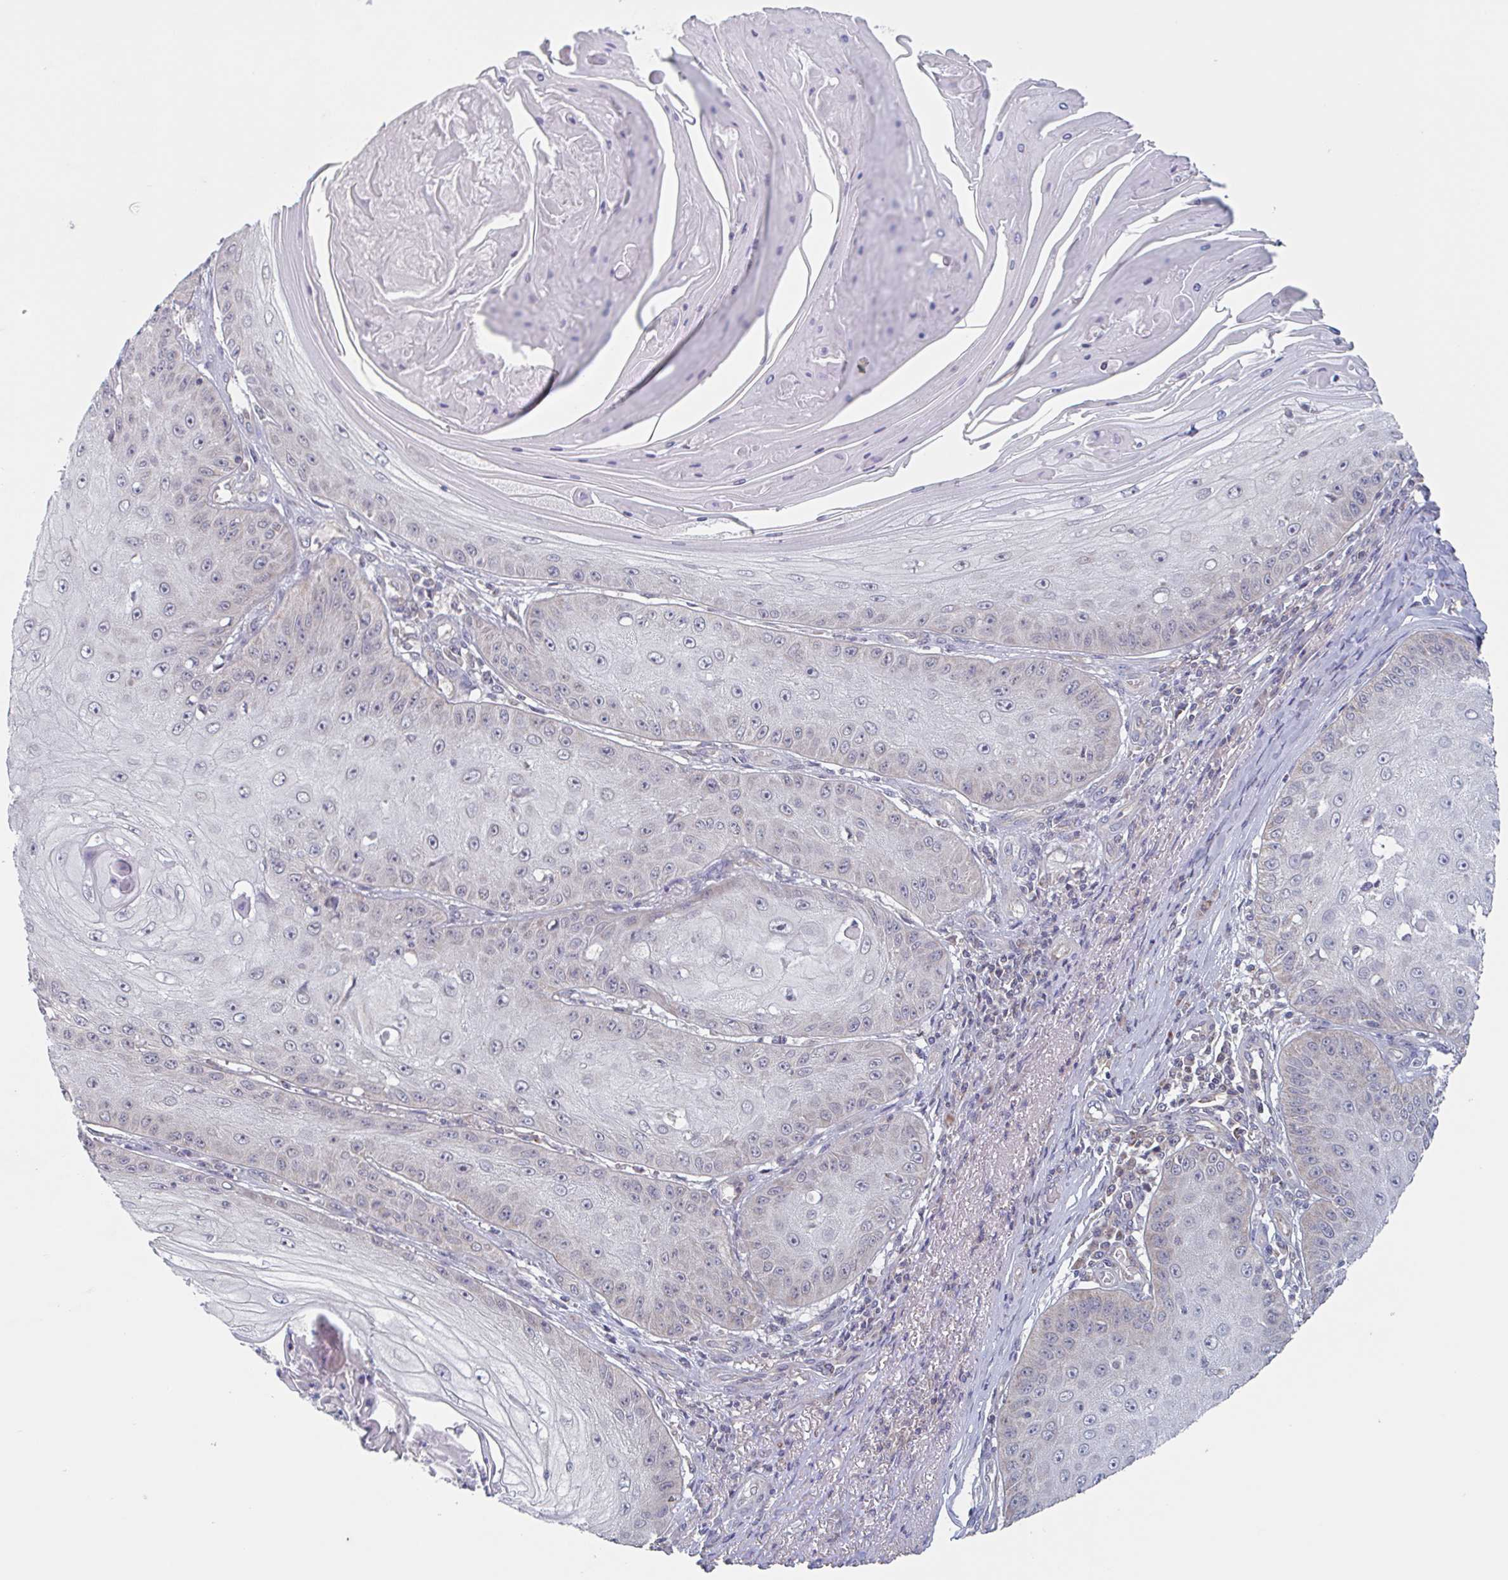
{"staining": {"intensity": "weak", "quantity": "<25%", "location": "cytoplasmic/membranous"}, "tissue": "skin cancer", "cell_type": "Tumor cells", "image_type": "cancer", "snomed": [{"axis": "morphology", "description": "Squamous cell carcinoma, NOS"}, {"axis": "topography", "description": "Skin"}], "caption": "There is no significant staining in tumor cells of skin cancer (squamous cell carcinoma). (Brightfield microscopy of DAB immunohistochemistry at high magnification).", "gene": "SURF1", "patient": {"sex": "male", "age": 70}}